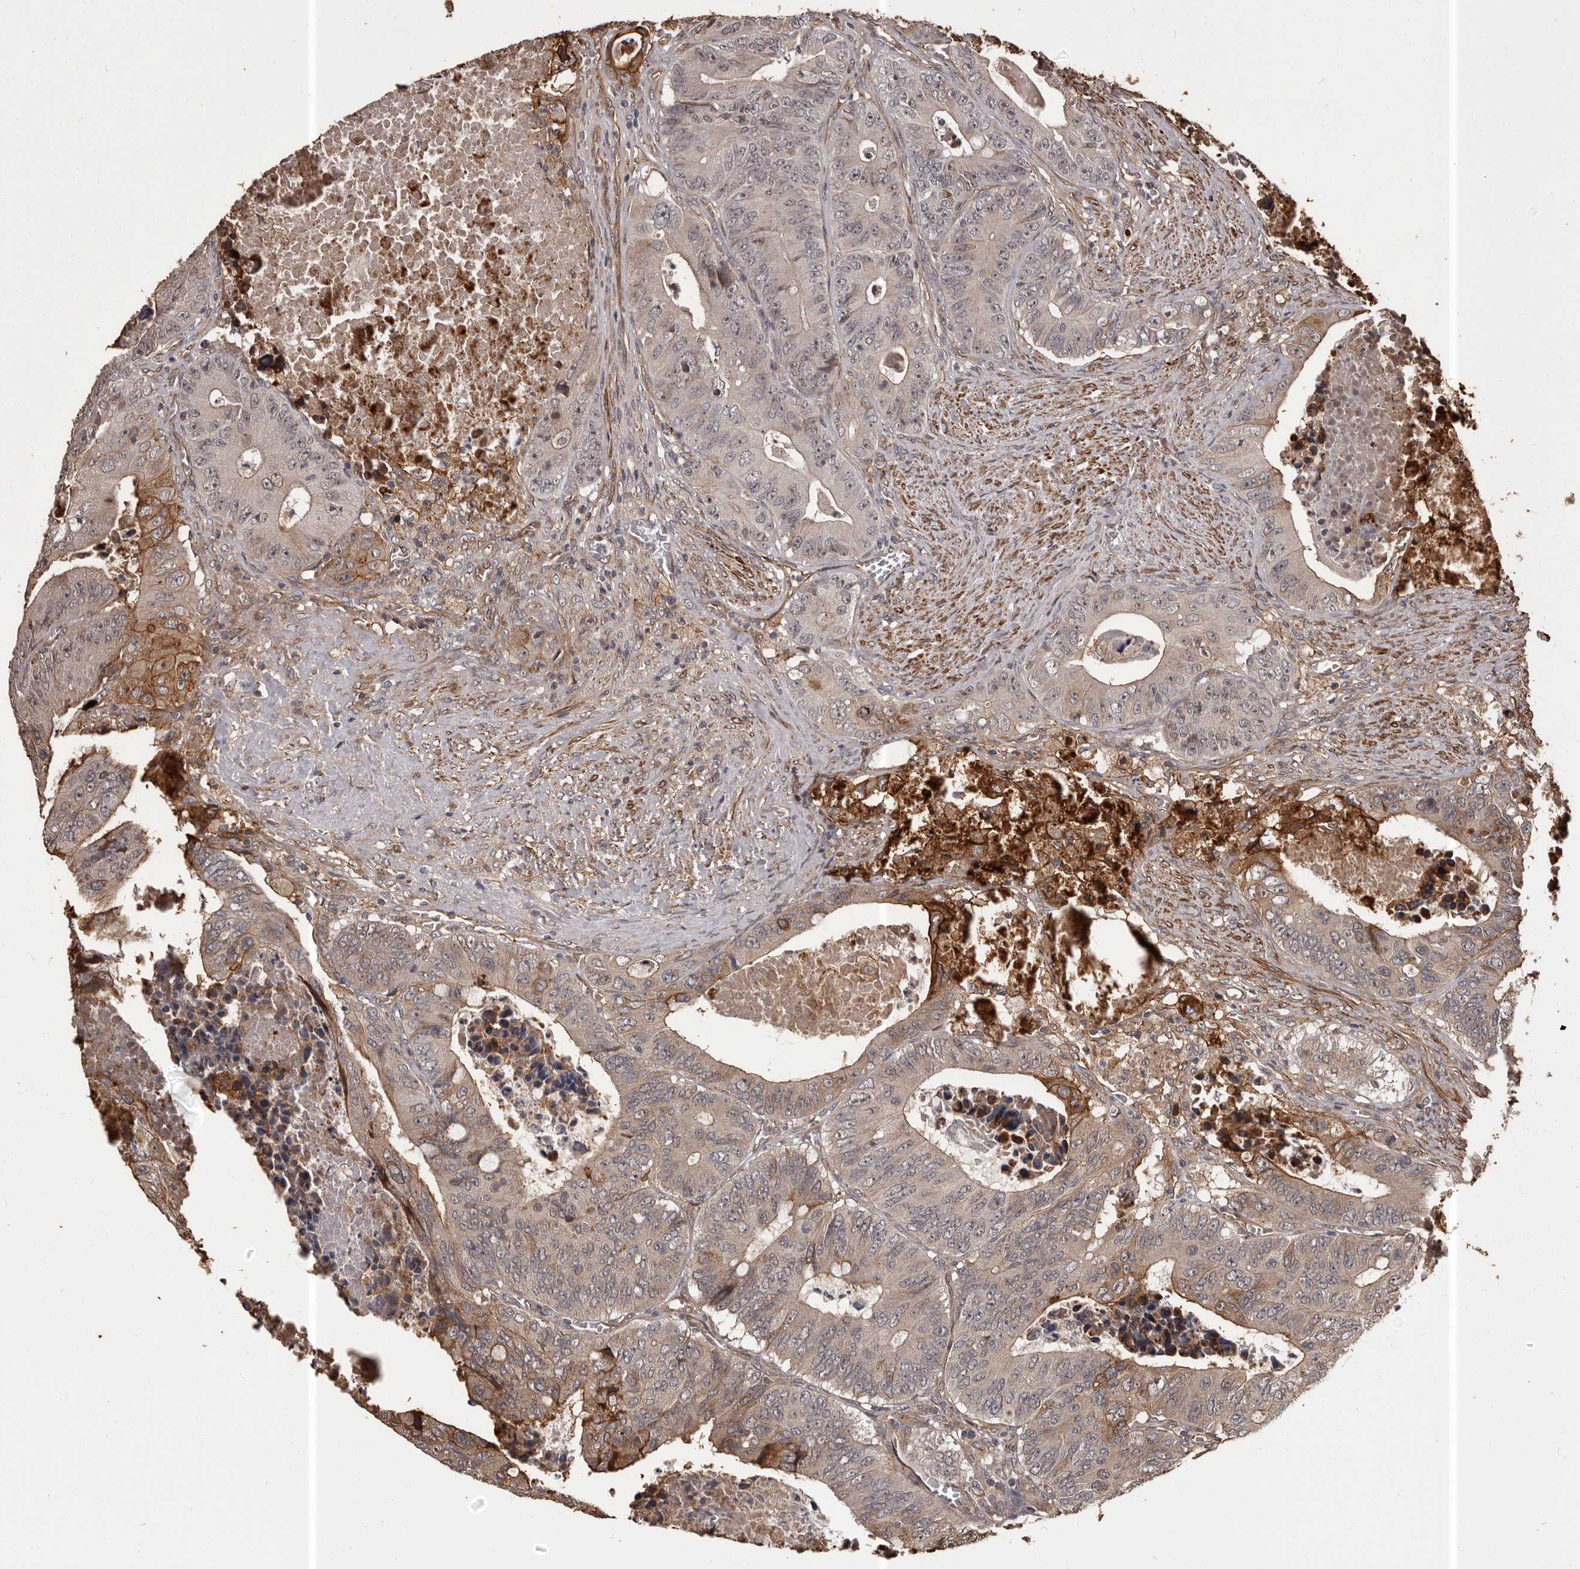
{"staining": {"intensity": "moderate", "quantity": "<25%", "location": "cytoplasmic/membranous"}, "tissue": "colorectal cancer", "cell_type": "Tumor cells", "image_type": "cancer", "snomed": [{"axis": "morphology", "description": "Adenocarcinoma, NOS"}, {"axis": "topography", "description": "Colon"}], "caption": "Protein expression analysis of adenocarcinoma (colorectal) shows moderate cytoplasmic/membranous staining in approximately <25% of tumor cells. The staining was performed using DAB to visualize the protein expression in brown, while the nuclei were stained in blue with hematoxylin (Magnification: 20x).", "gene": "SLITRK6", "patient": {"sex": "male", "age": 87}}